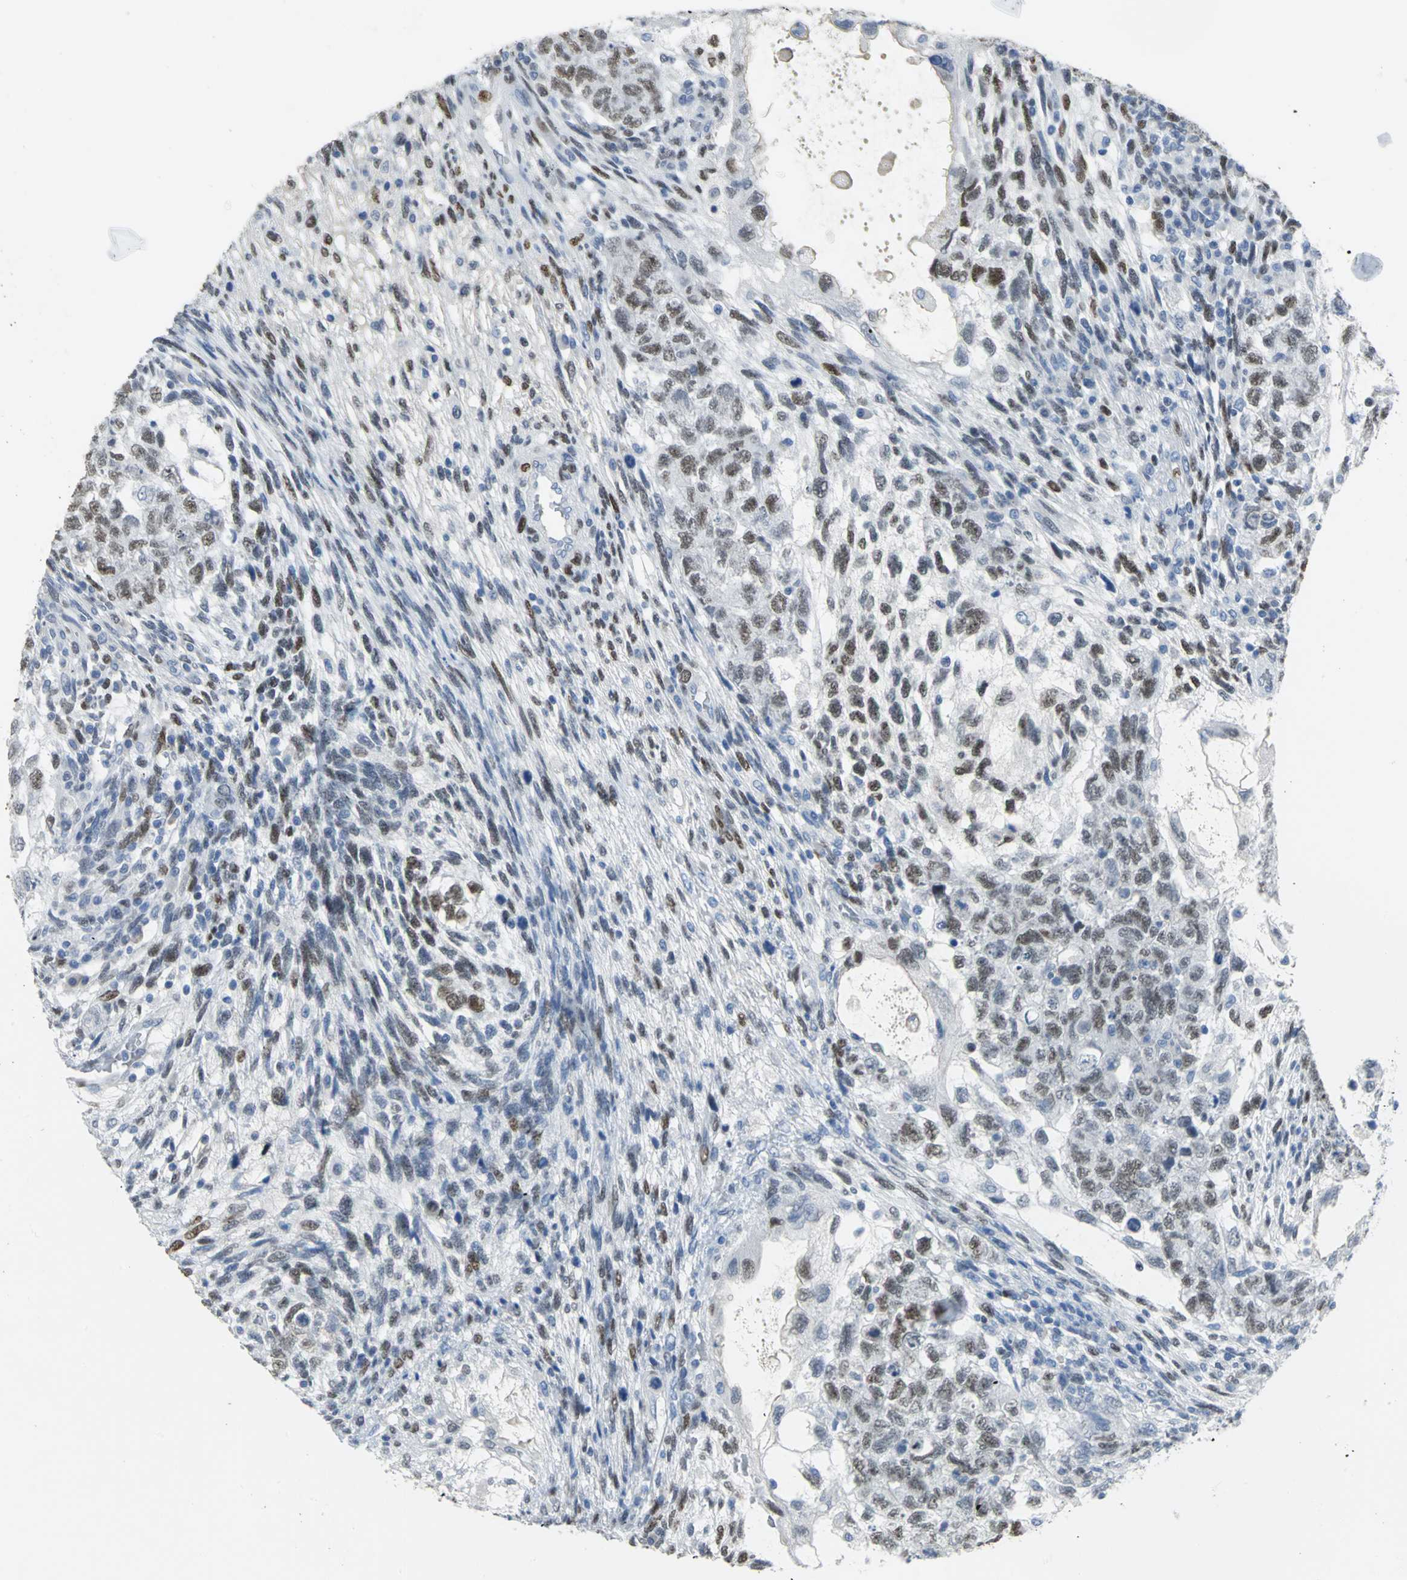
{"staining": {"intensity": "moderate", "quantity": ">75%", "location": "nuclear"}, "tissue": "testis cancer", "cell_type": "Tumor cells", "image_type": "cancer", "snomed": [{"axis": "morphology", "description": "Normal tissue, NOS"}, {"axis": "morphology", "description": "Carcinoma, Embryonal, NOS"}, {"axis": "topography", "description": "Testis"}], "caption": "Immunohistochemistry photomicrograph of human embryonal carcinoma (testis) stained for a protein (brown), which exhibits medium levels of moderate nuclear staining in approximately >75% of tumor cells.", "gene": "MCM3", "patient": {"sex": "male", "age": 36}}